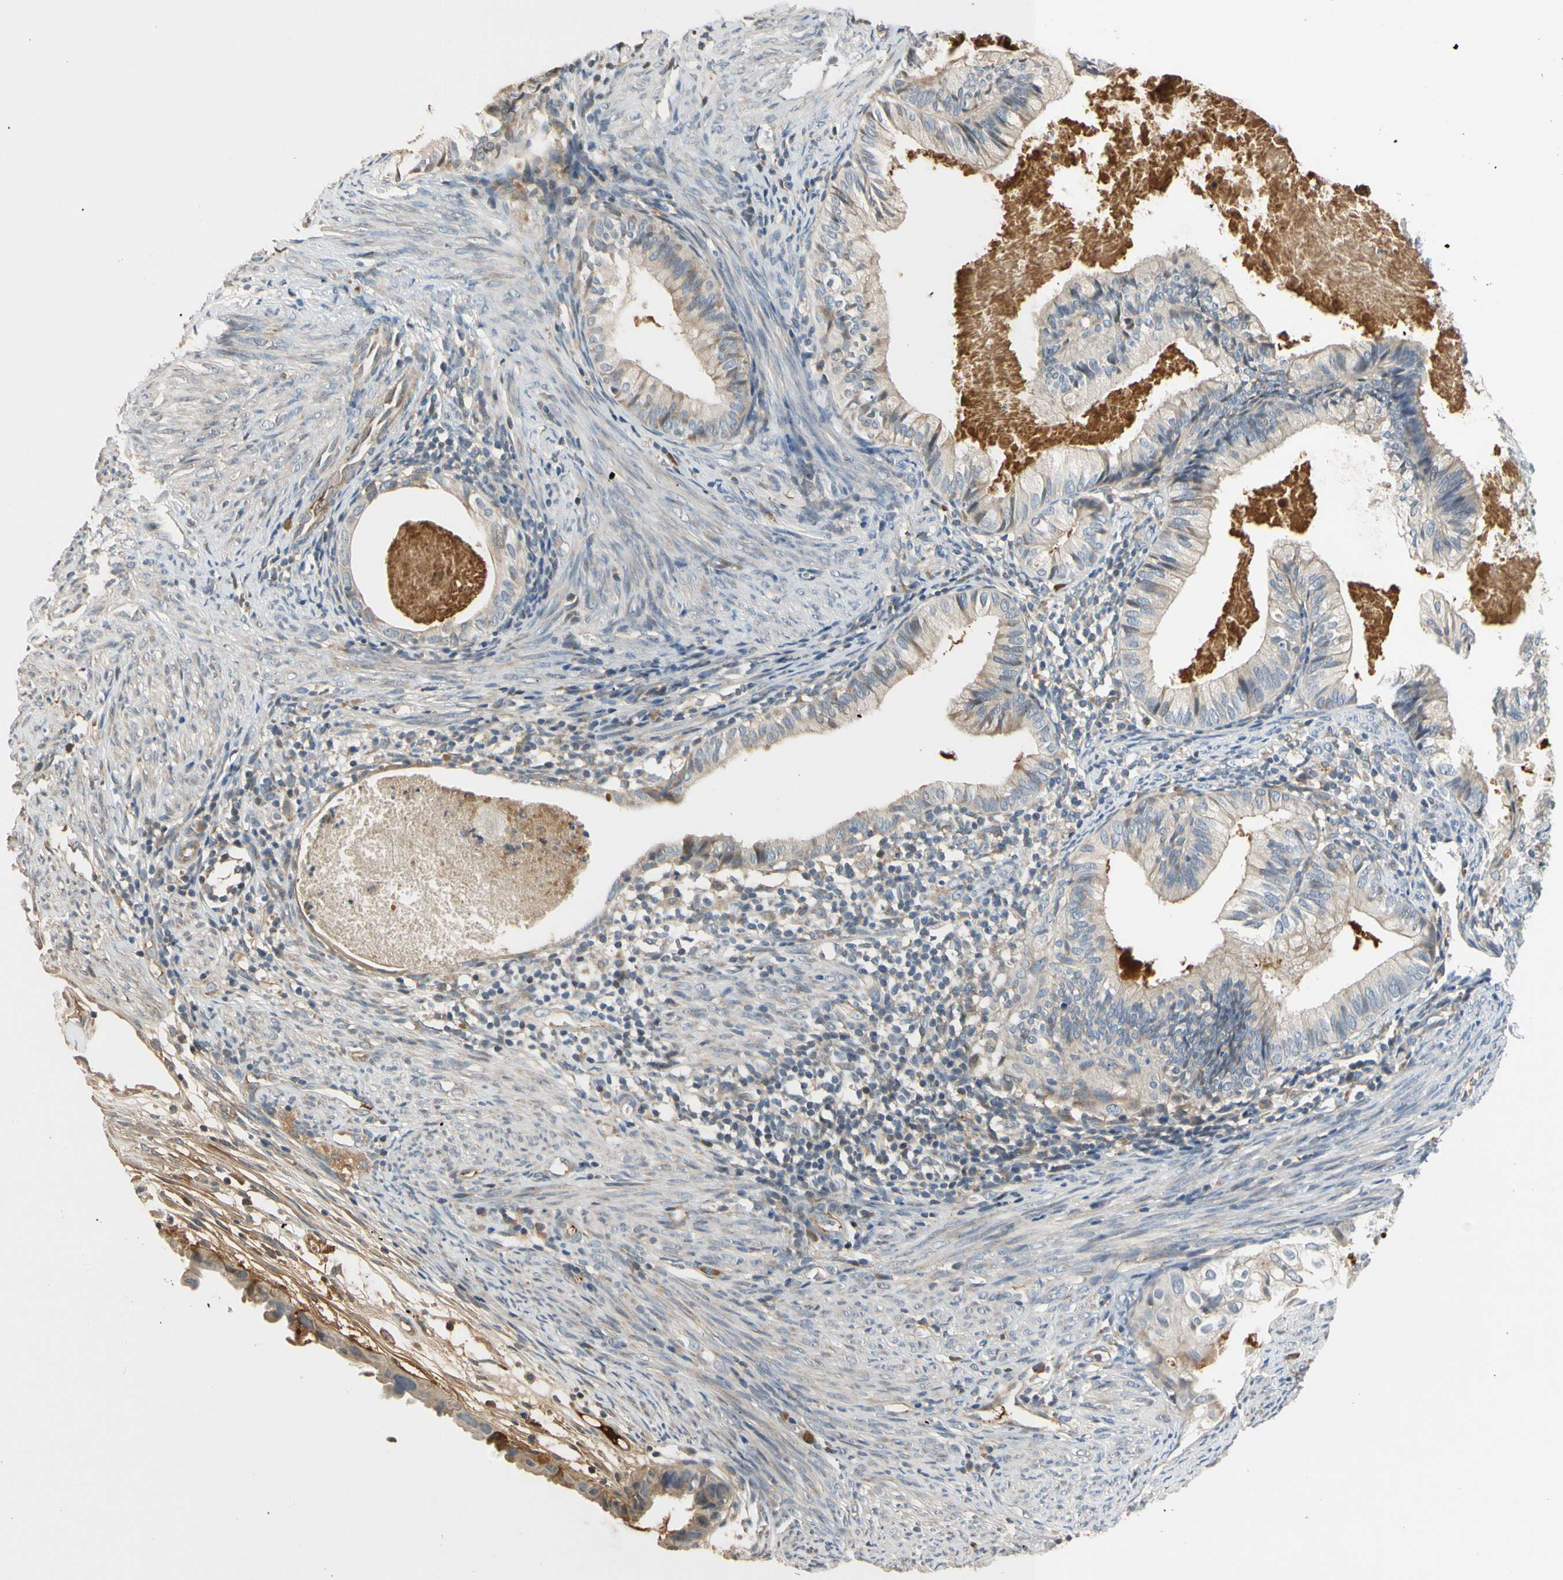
{"staining": {"intensity": "weak", "quantity": ">75%", "location": "cytoplasmic/membranous"}, "tissue": "cervical cancer", "cell_type": "Tumor cells", "image_type": "cancer", "snomed": [{"axis": "morphology", "description": "Normal tissue, NOS"}, {"axis": "morphology", "description": "Adenocarcinoma, NOS"}, {"axis": "topography", "description": "Cervix"}, {"axis": "topography", "description": "Endometrium"}], "caption": "Adenocarcinoma (cervical) was stained to show a protein in brown. There is low levels of weak cytoplasmic/membranous positivity in approximately >75% of tumor cells. (DAB (3,3'-diaminobenzidine) IHC with brightfield microscopy, high magnification).", "gene": "C4A", "patient": {"sex": "female", "age": 86}}